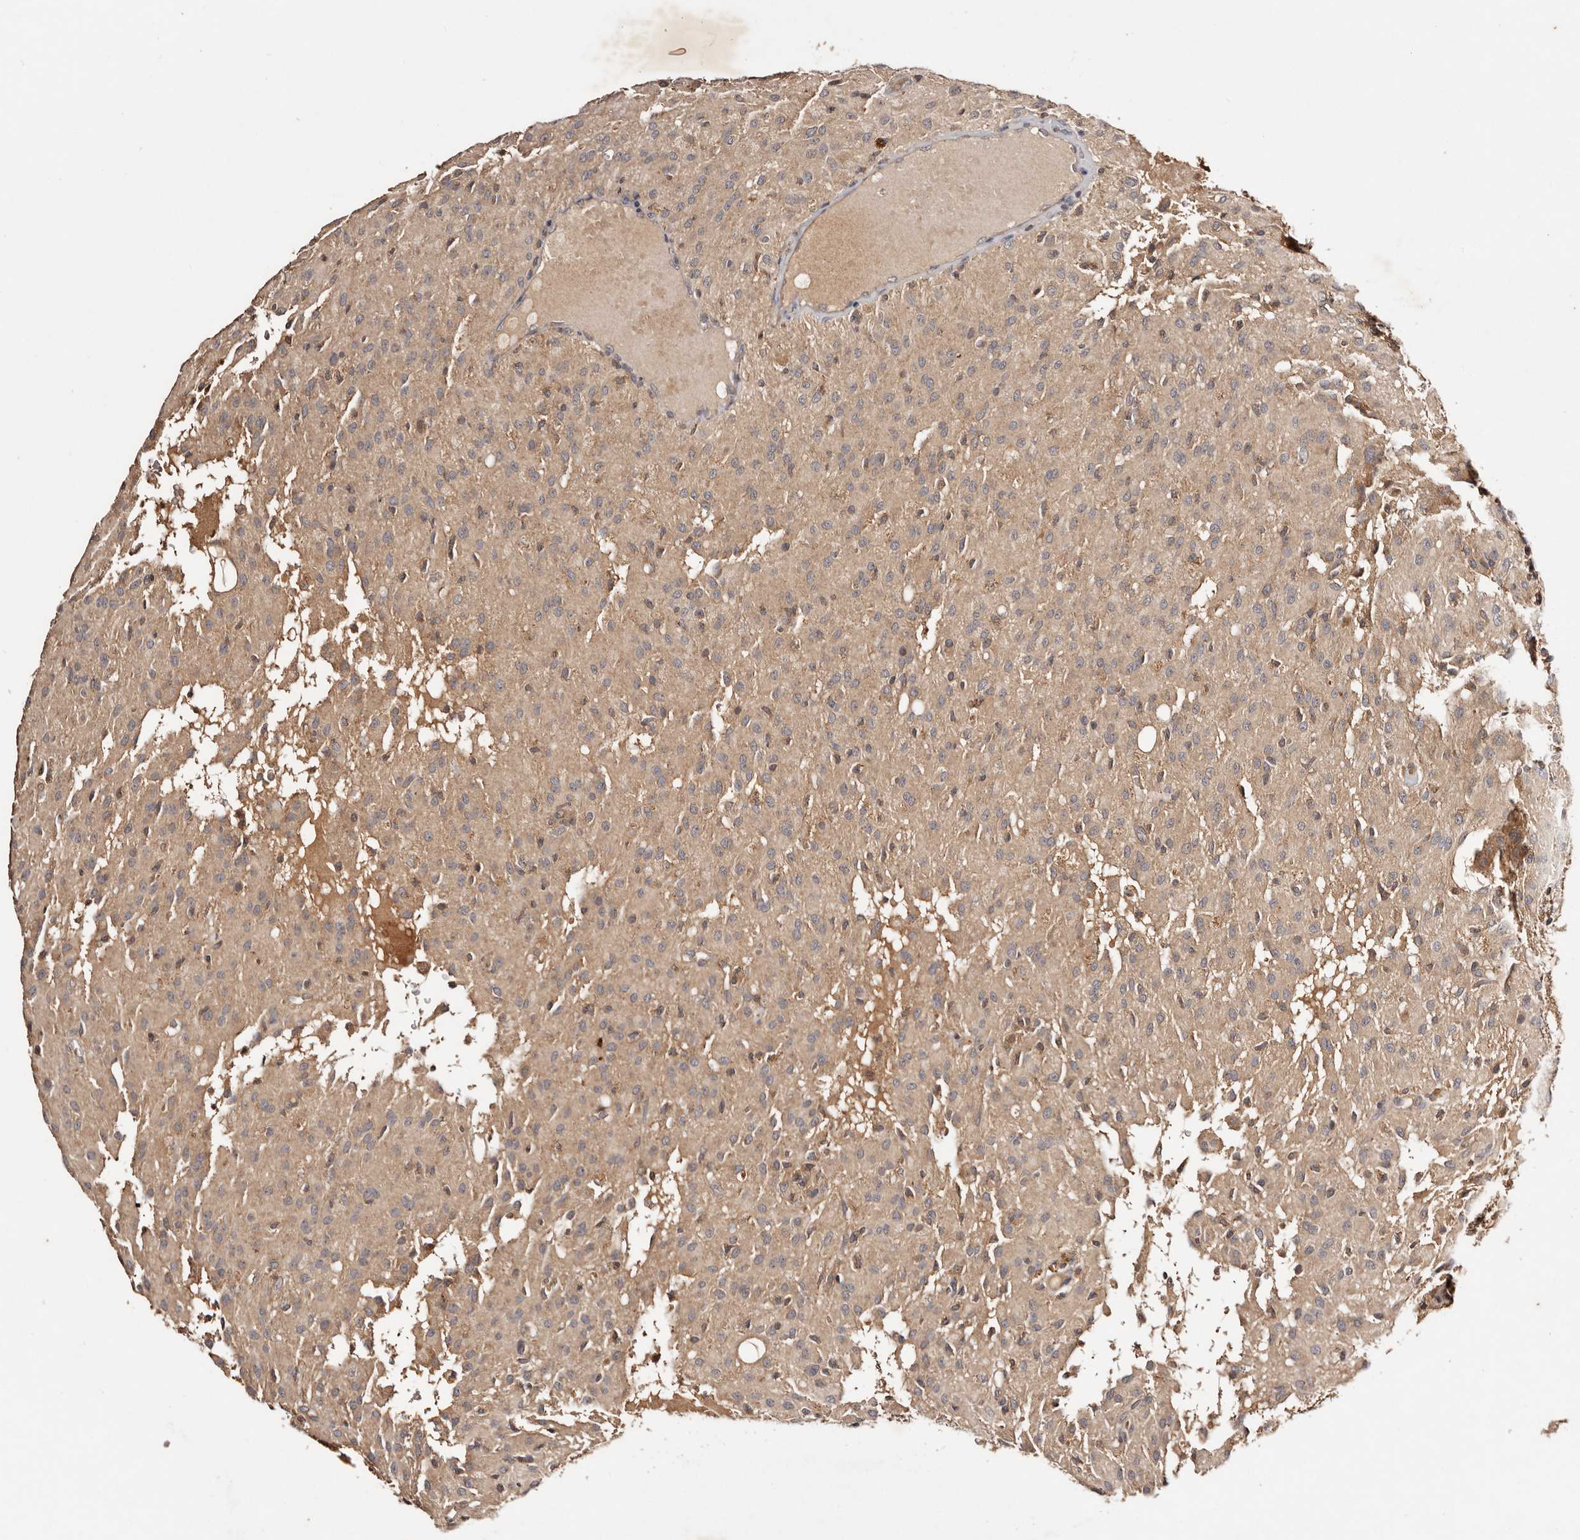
{"staining": {"intensity": "weak", "quantity": "25%-75%", "location": "cytoplasmic/membranous"}, "tissue": "glioma", "cell_type": "Tumor cells", "image_type": "cancer", "snomed": [{"axis": "morphology", "description": "Glioma, malignant, High grade"}, {"axis": "topography", "description": "Brain"}], "caption": "Protein expression analysis of human high-grade glioma (malignant) reveals weak cytoplasmic/membranous staining in about 25%-75% of tumor cells.", "gene": "PKIB", "patient": {"sex": "female", "age": 59}}